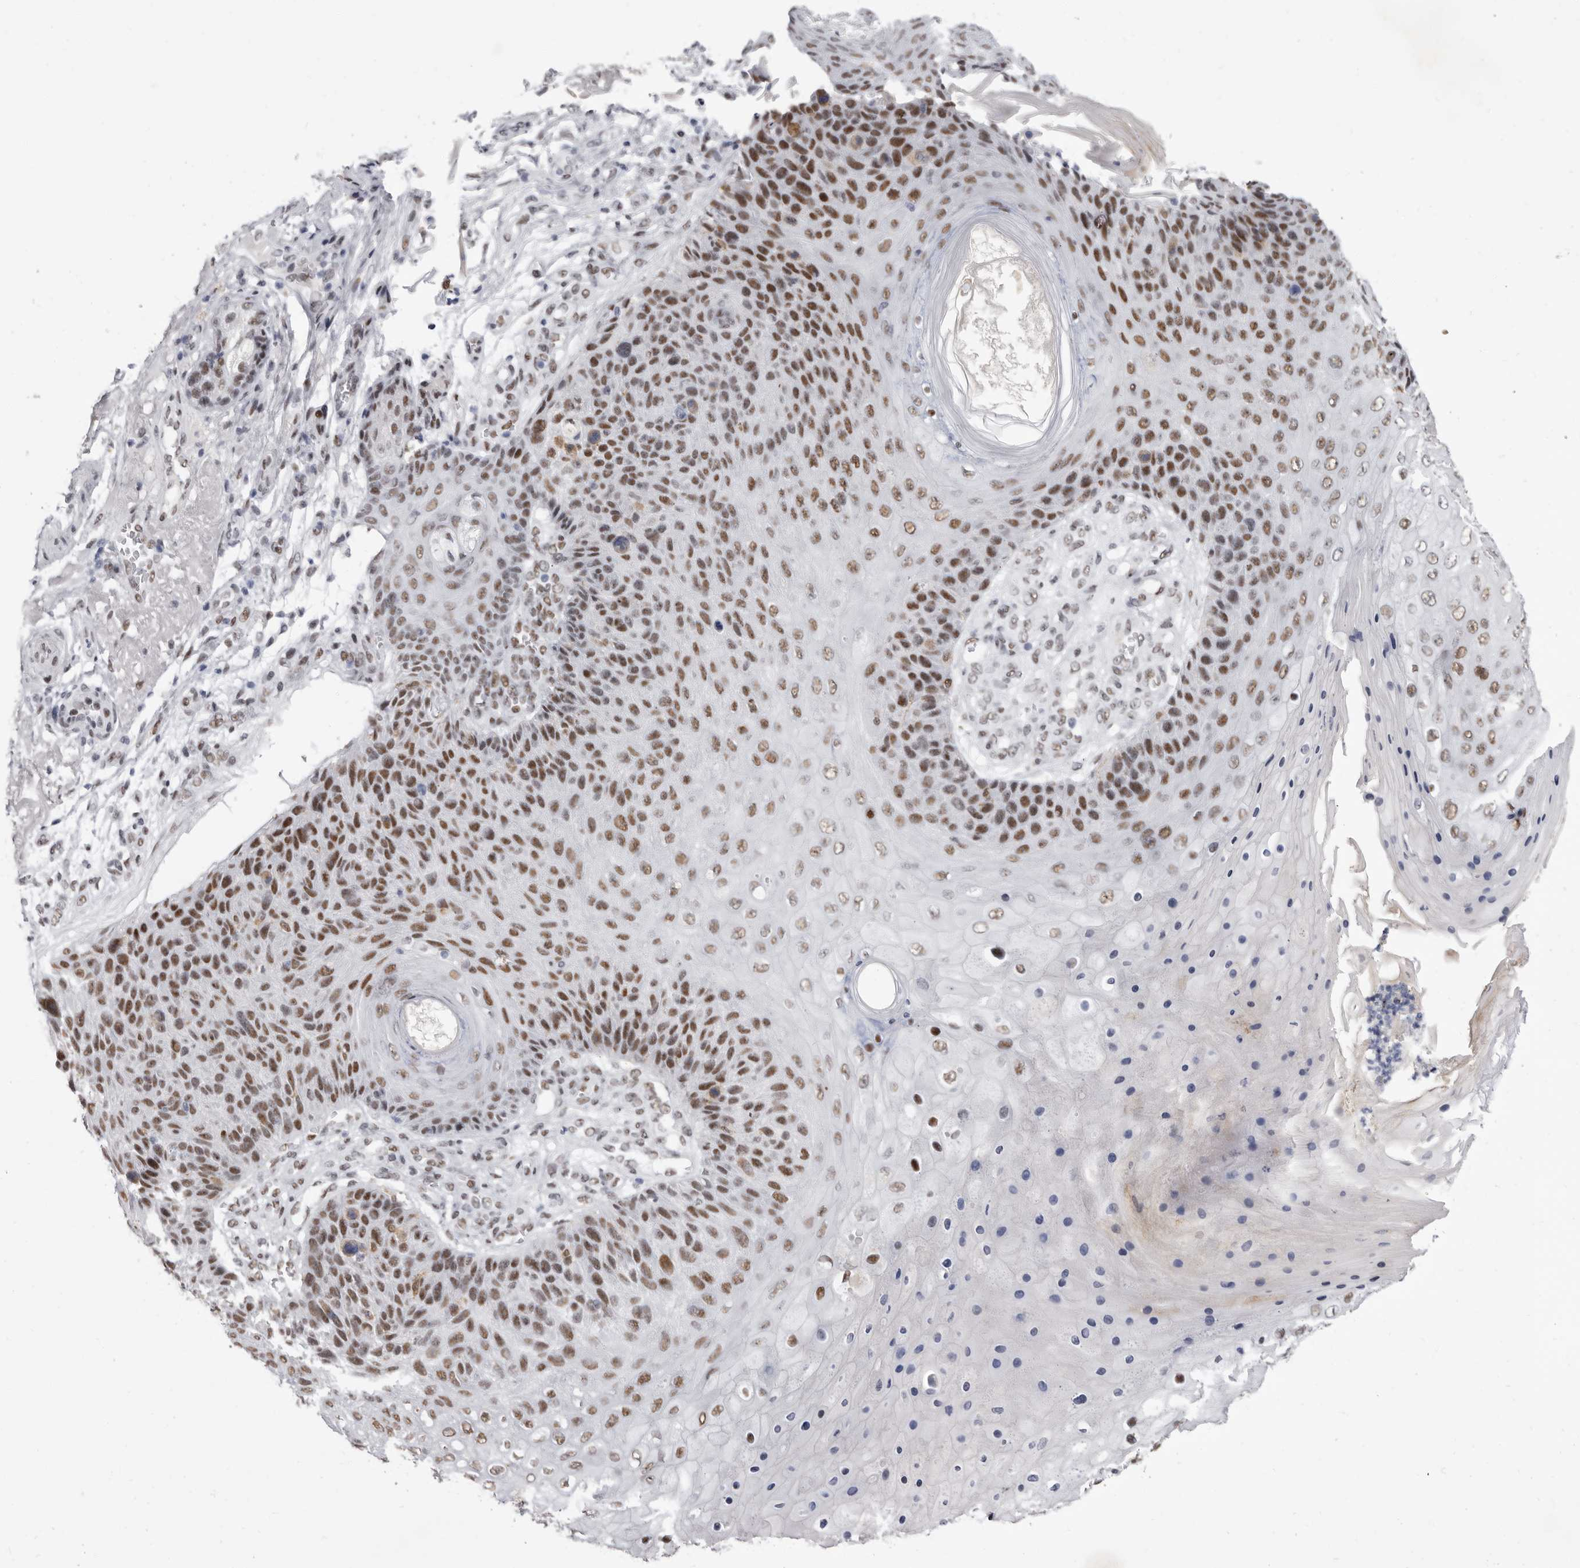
{"staining": {"intensity": "moderate", "quantity": ">75%", "location": "nuclear"}, "tissue": "skin cancer", "cell_type": "Tumor cells", "image_type": "cancer", "snomed": [{"axis": "morphology", "description": "Squamous cell carcinoma, NOS"}, {"axis": "topography", "description": "Skin"}], "caption": "Squamous cell carcinoma (skin) was stained to show a protein in brown. There is medium levels of moderate nuclear staining in about >75% of tumor cells. (DAB (3,3'-diaminobenzidine) = brown stain, brightfield microscopy at high magnification).", "gene": "ZNF326", "patient": {"sex": "female", "age": 88}}